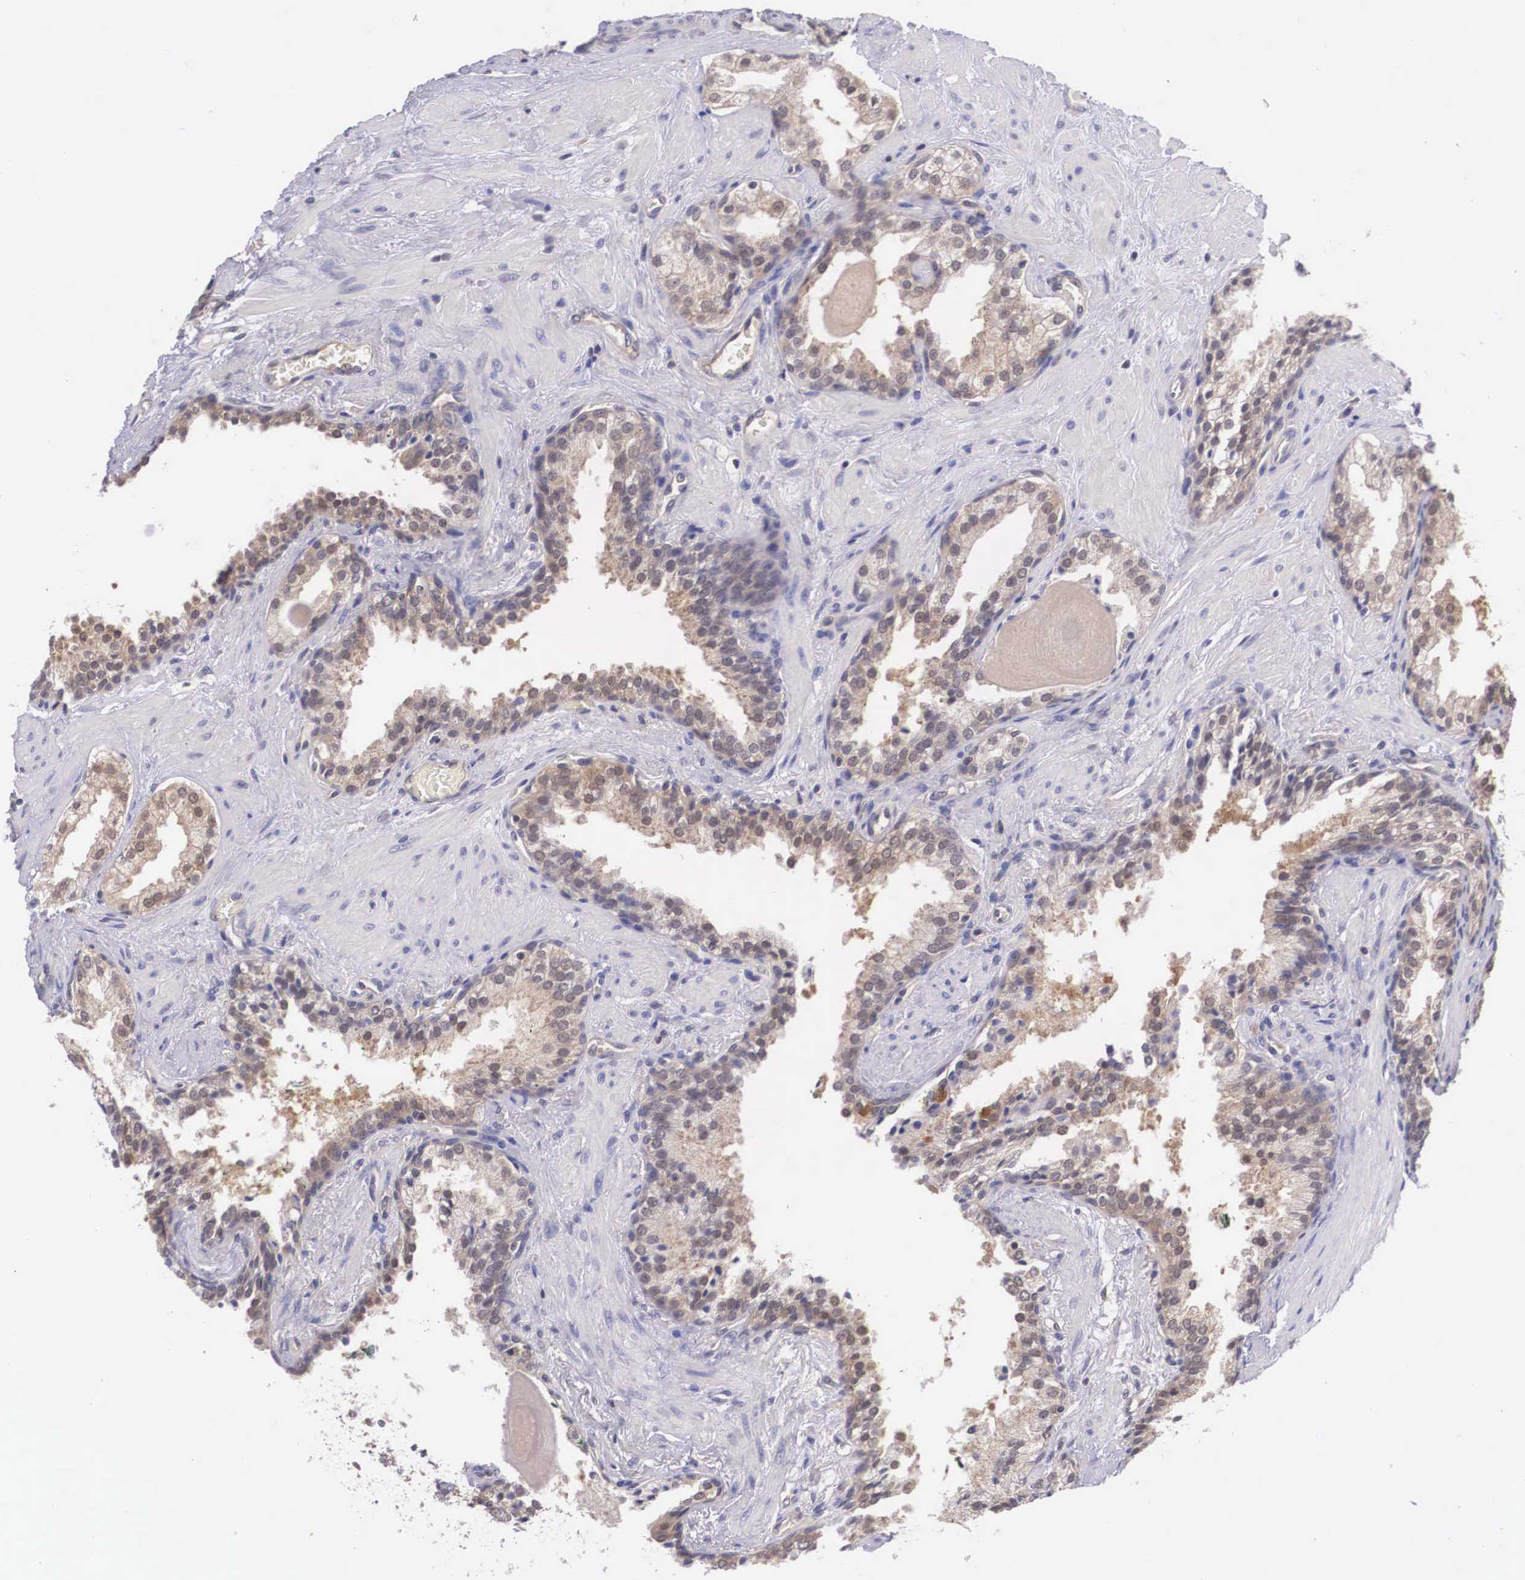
{"staining": {"intensity": "weak", "quantity": "25%-75%", "location": "cytoplasmic/membranous"}, "tissue": "prostate cancer", "cell_type": "Tumor cells", "image_type": "cancer", "snomed": [{"axis": "morphology", "description": "Adenocarcinoma, Medium grade"}, {"axis": "topography", "description": "Prostate"}], "caption": "High-magnification brightfield microscopy of prostate cancer (adenocarcinoma (medium-grade)) stained with DAB (brown) and counterstained with hematoxylin (blue). tumor cells exhibit weak cytoplasmic/membranous staining is present in approximately25%-75% of cells.", "gene": "IGBP1", "patient": {"sex": "male", "age": 70}}